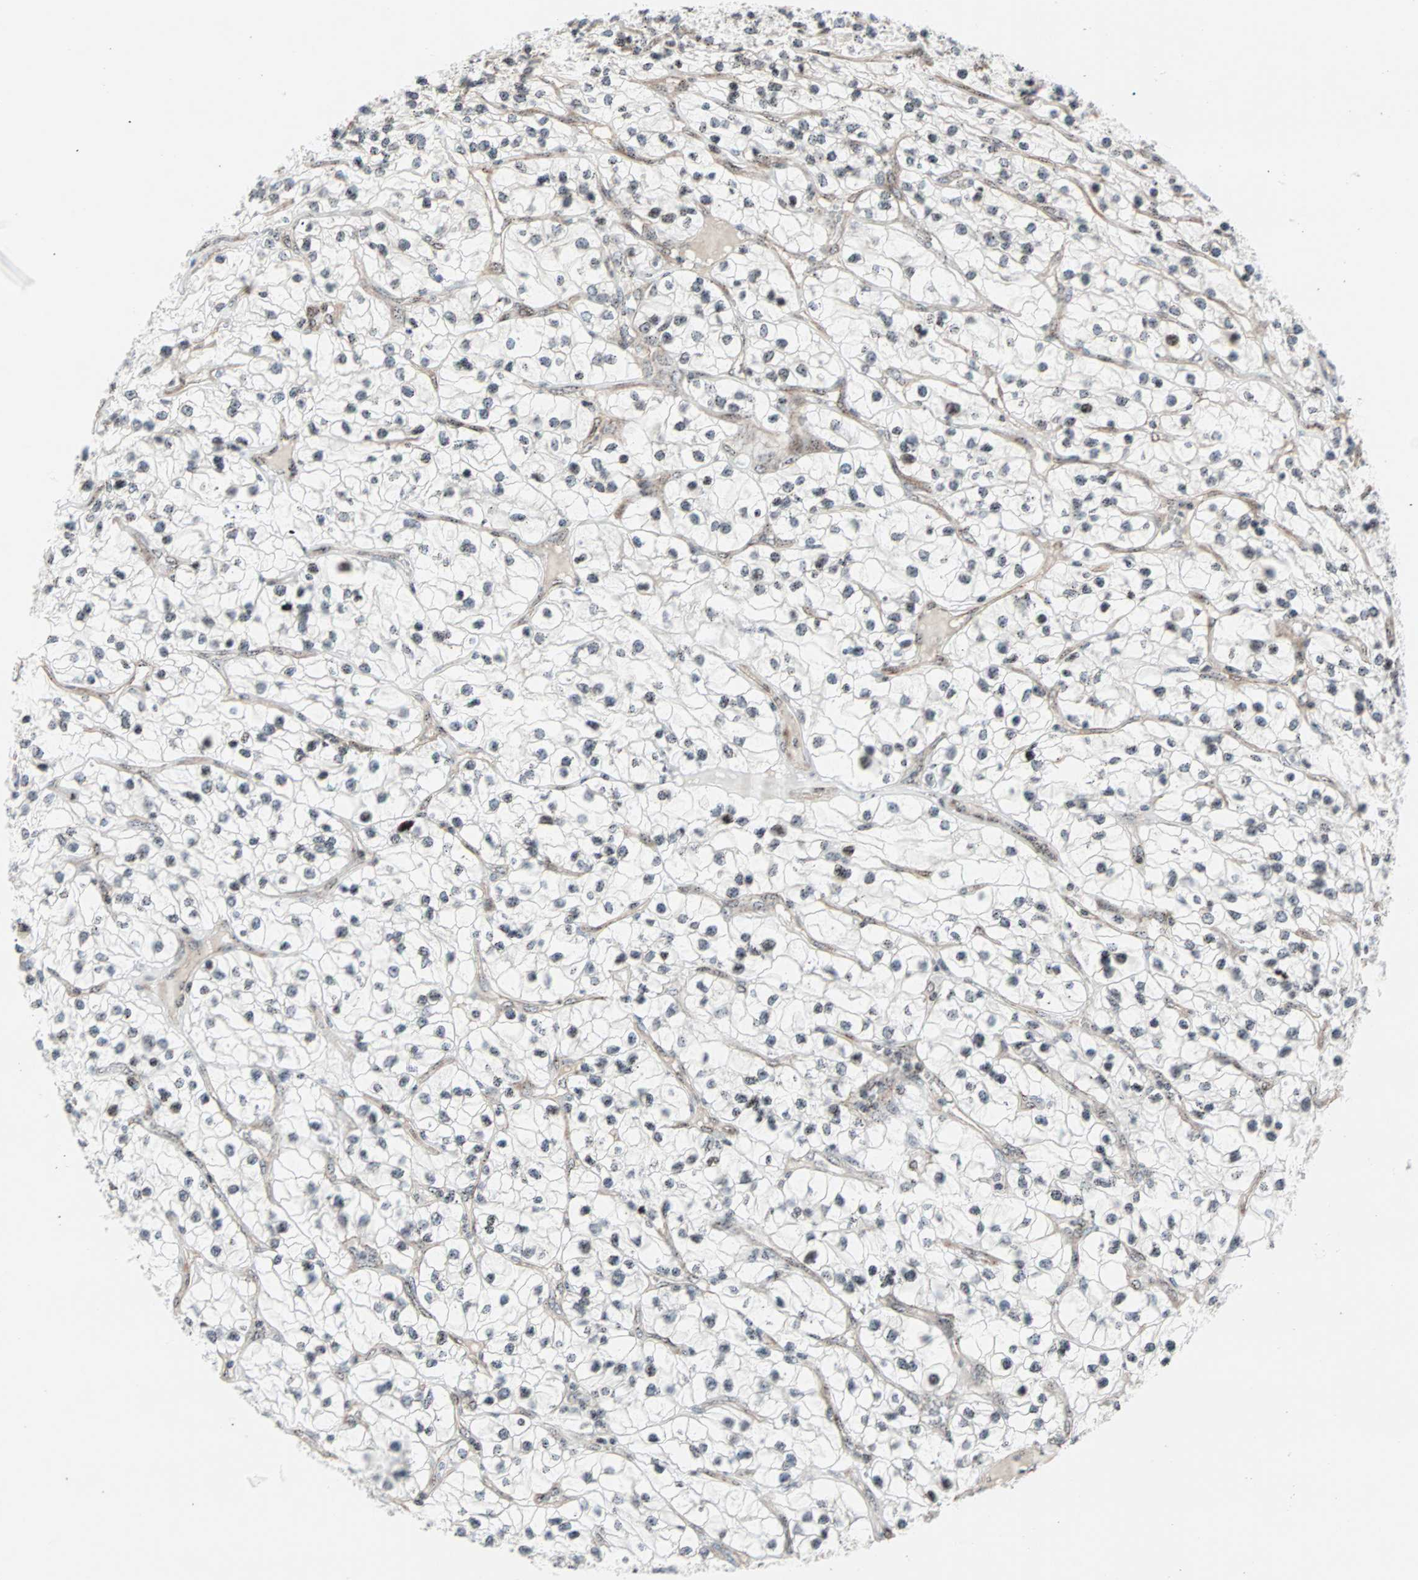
{"staining": {"intensity": "weak", "quantity": ">75%", "location": "nuclear"}, "tissue": "renal cancer", "cell_type": "Tumor cells", "image_type": "cancer", "snomed": [{"axis": "morphology", "description": "Adenocarcinoma, NOS"}, {"axis": "topography", "description": "Kidney"}], "caption": "The micrograph displays staining of renal adenocarcinoma, revealing weak nuclear protein expression (brown color) within tumor cells.", "gene": "CENPA", "patient": {"sex": "female", "age": 57}}